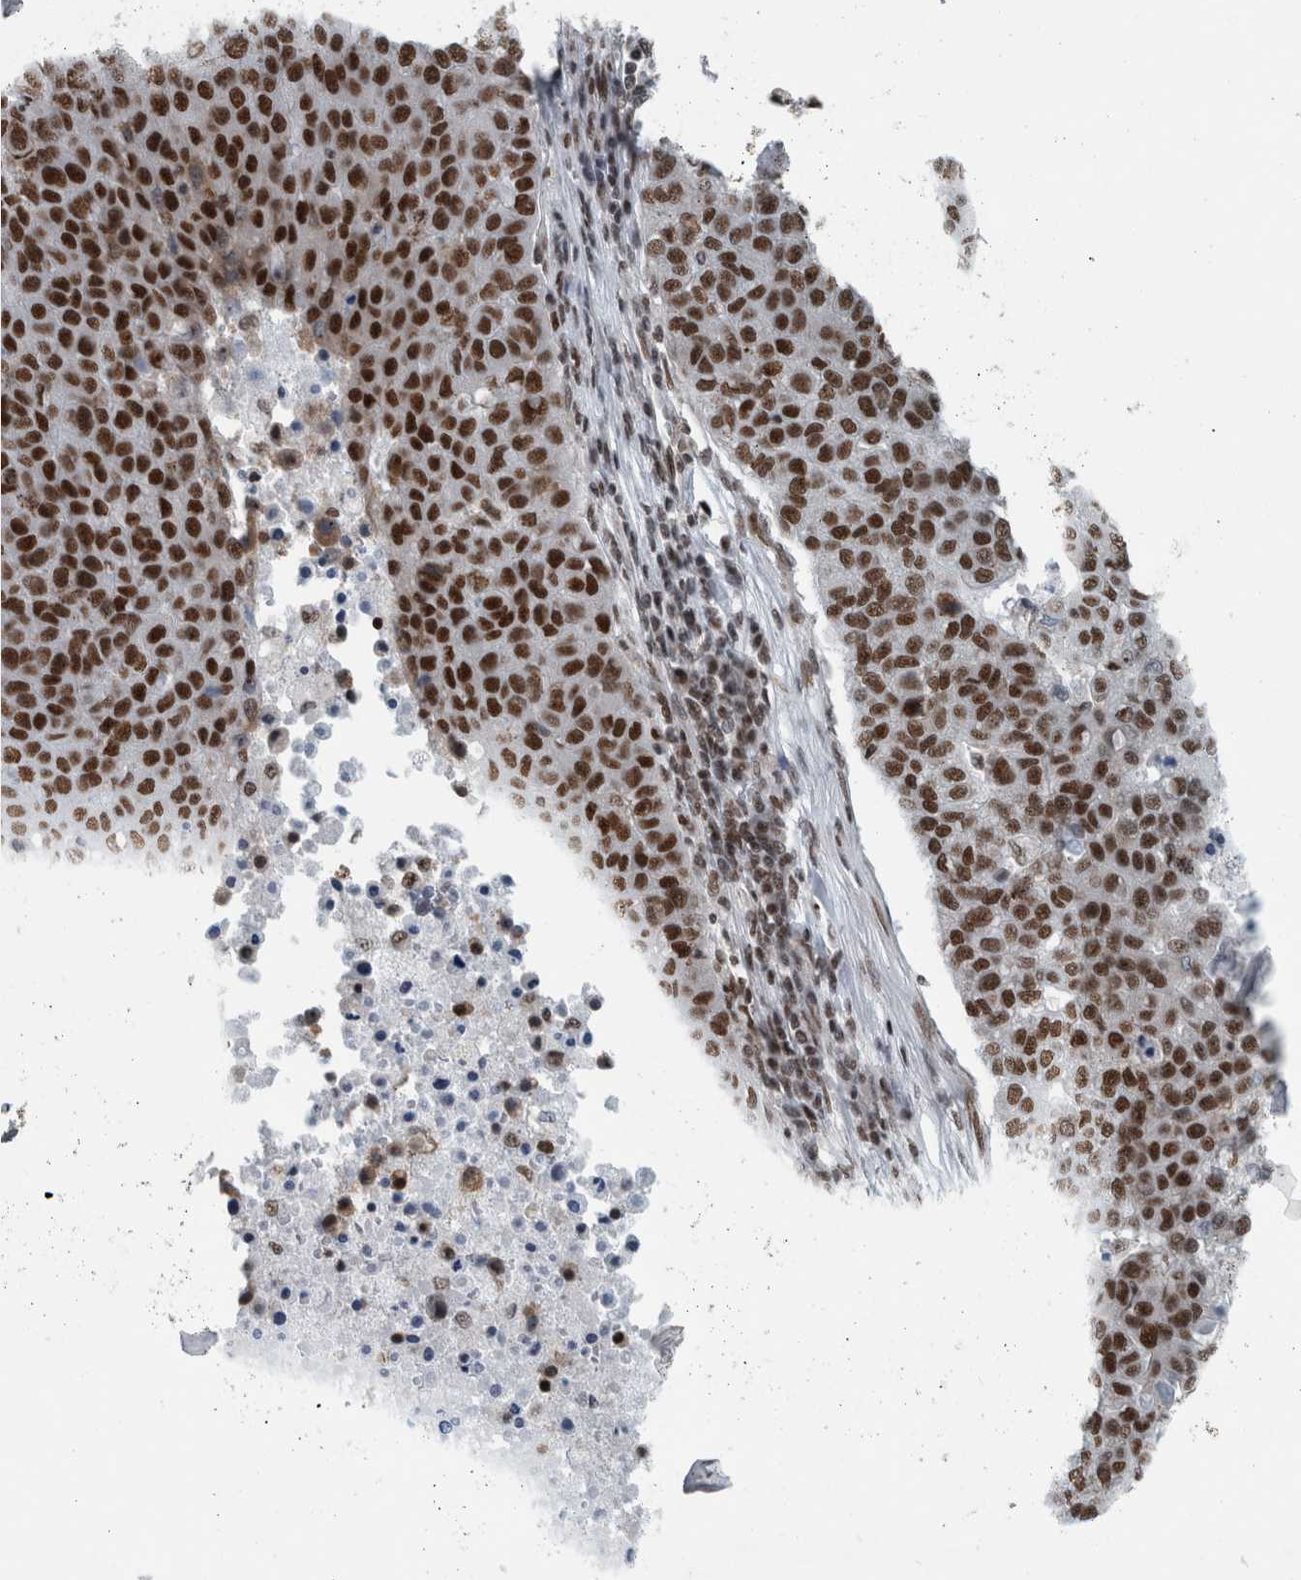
{"staining": {"intensity": "strong", "quantity": ">75%", "location": "nuclear"}, "tissue": "pancreatic cancer", "cell_type": "Tumor cells", "image_type": "cancer", "snomed": [{"axis": "morphology", "description": "Adenocarcinoma, NOS"}, {"axis": "topography", "description": "Pancreas"}], "caption": "IHC of pancreatic adenocarcinoma displays high levels of strong nuclear positivity in approximately >75% of tumor cells.", "gene": "DNMT3A", "patient": {"sex": "female", "age": 61}}